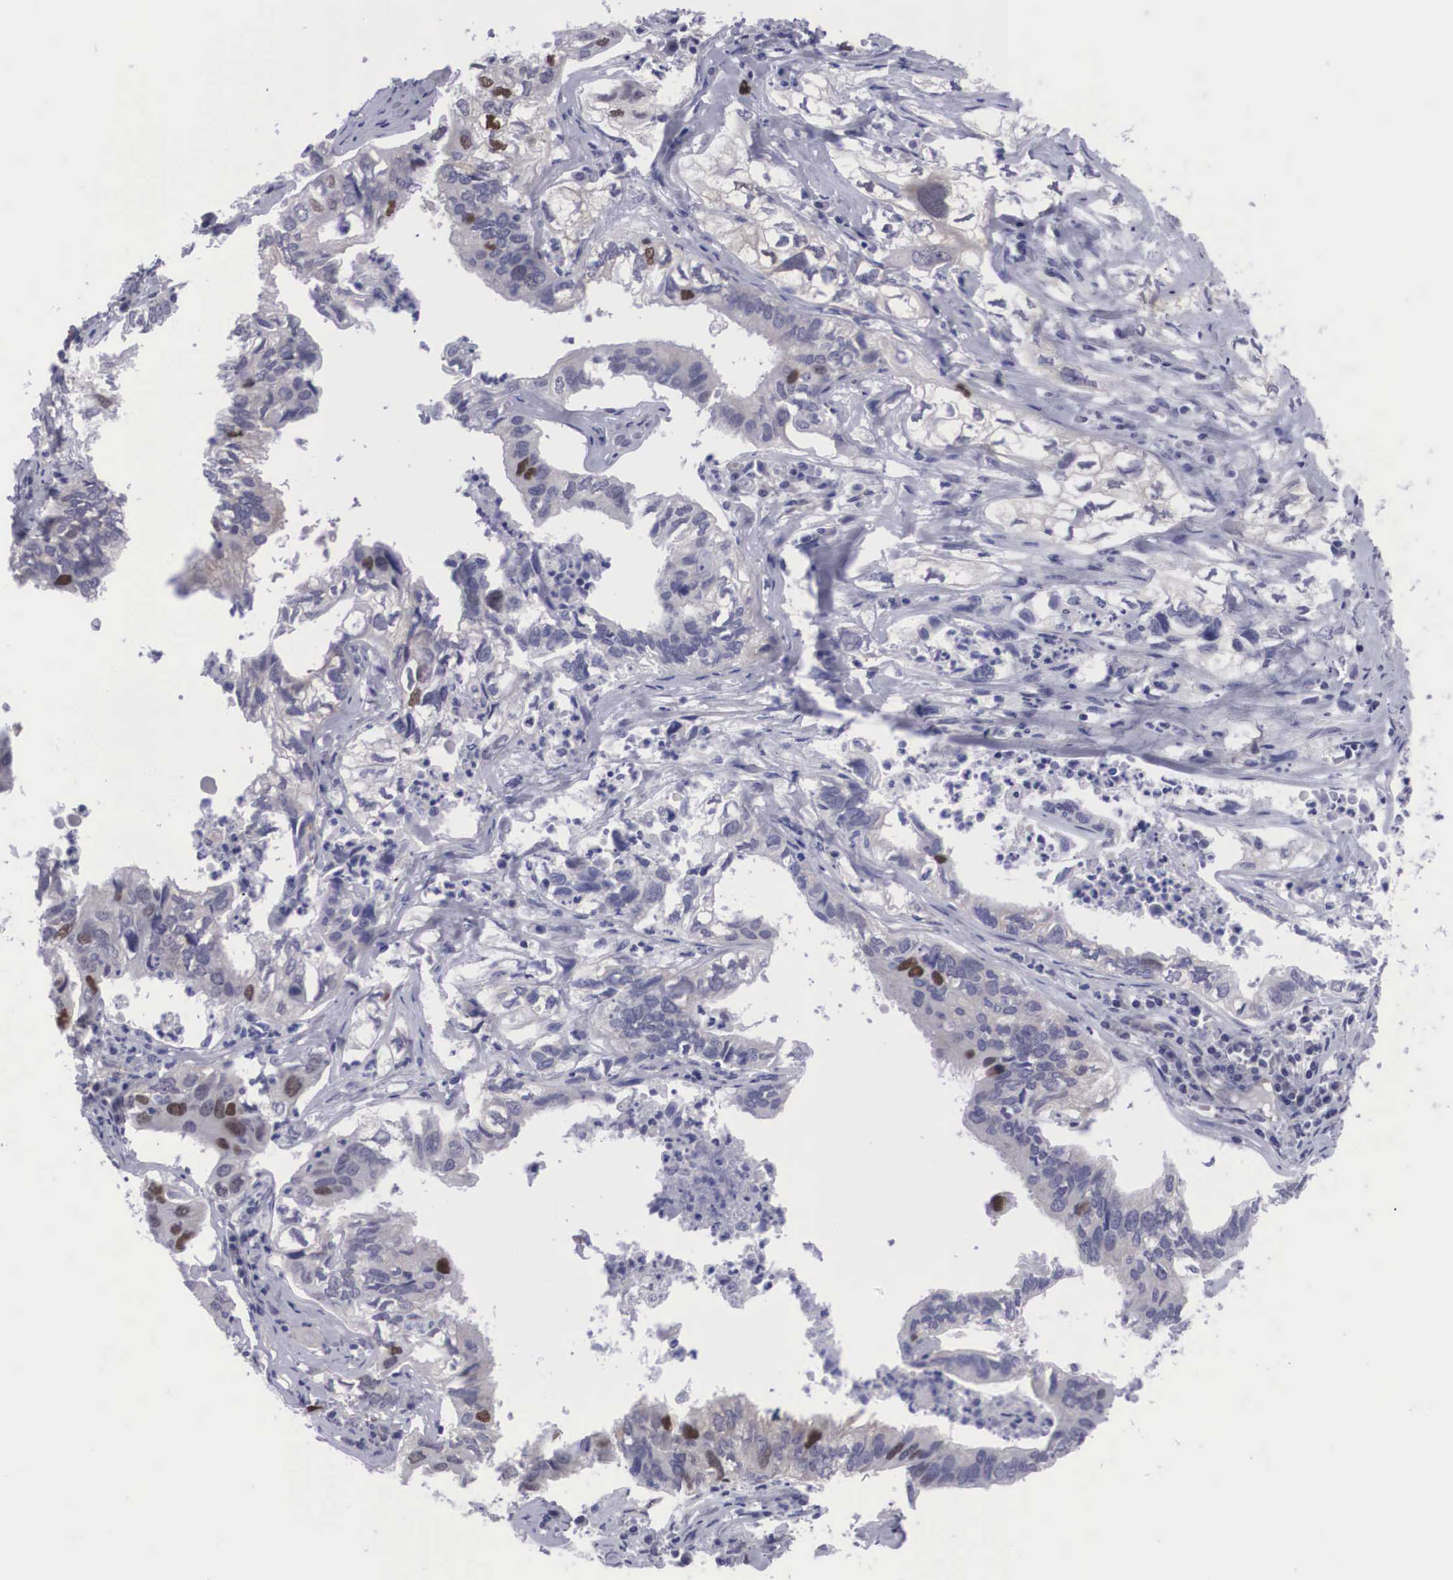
{"staining": {"intensity": "negative", "quantity": "none", "location": "none"}, "tissue": "lung cancer", "cell_type": "Tumor cells", "image_type": "cancer", "snomed": [{"axis": "morphology", "description": "Adenocarcinoma, NOS"}, {"axis": "topography", "description": "Lung"}], "caption": "This is an immunohistochemistry (IHC) photomicrograph of lung adenocarcinoma. There is no positivity in tumor cells.", "gene": "MAST4", "patient": {"sex": "male", "age": 48}}